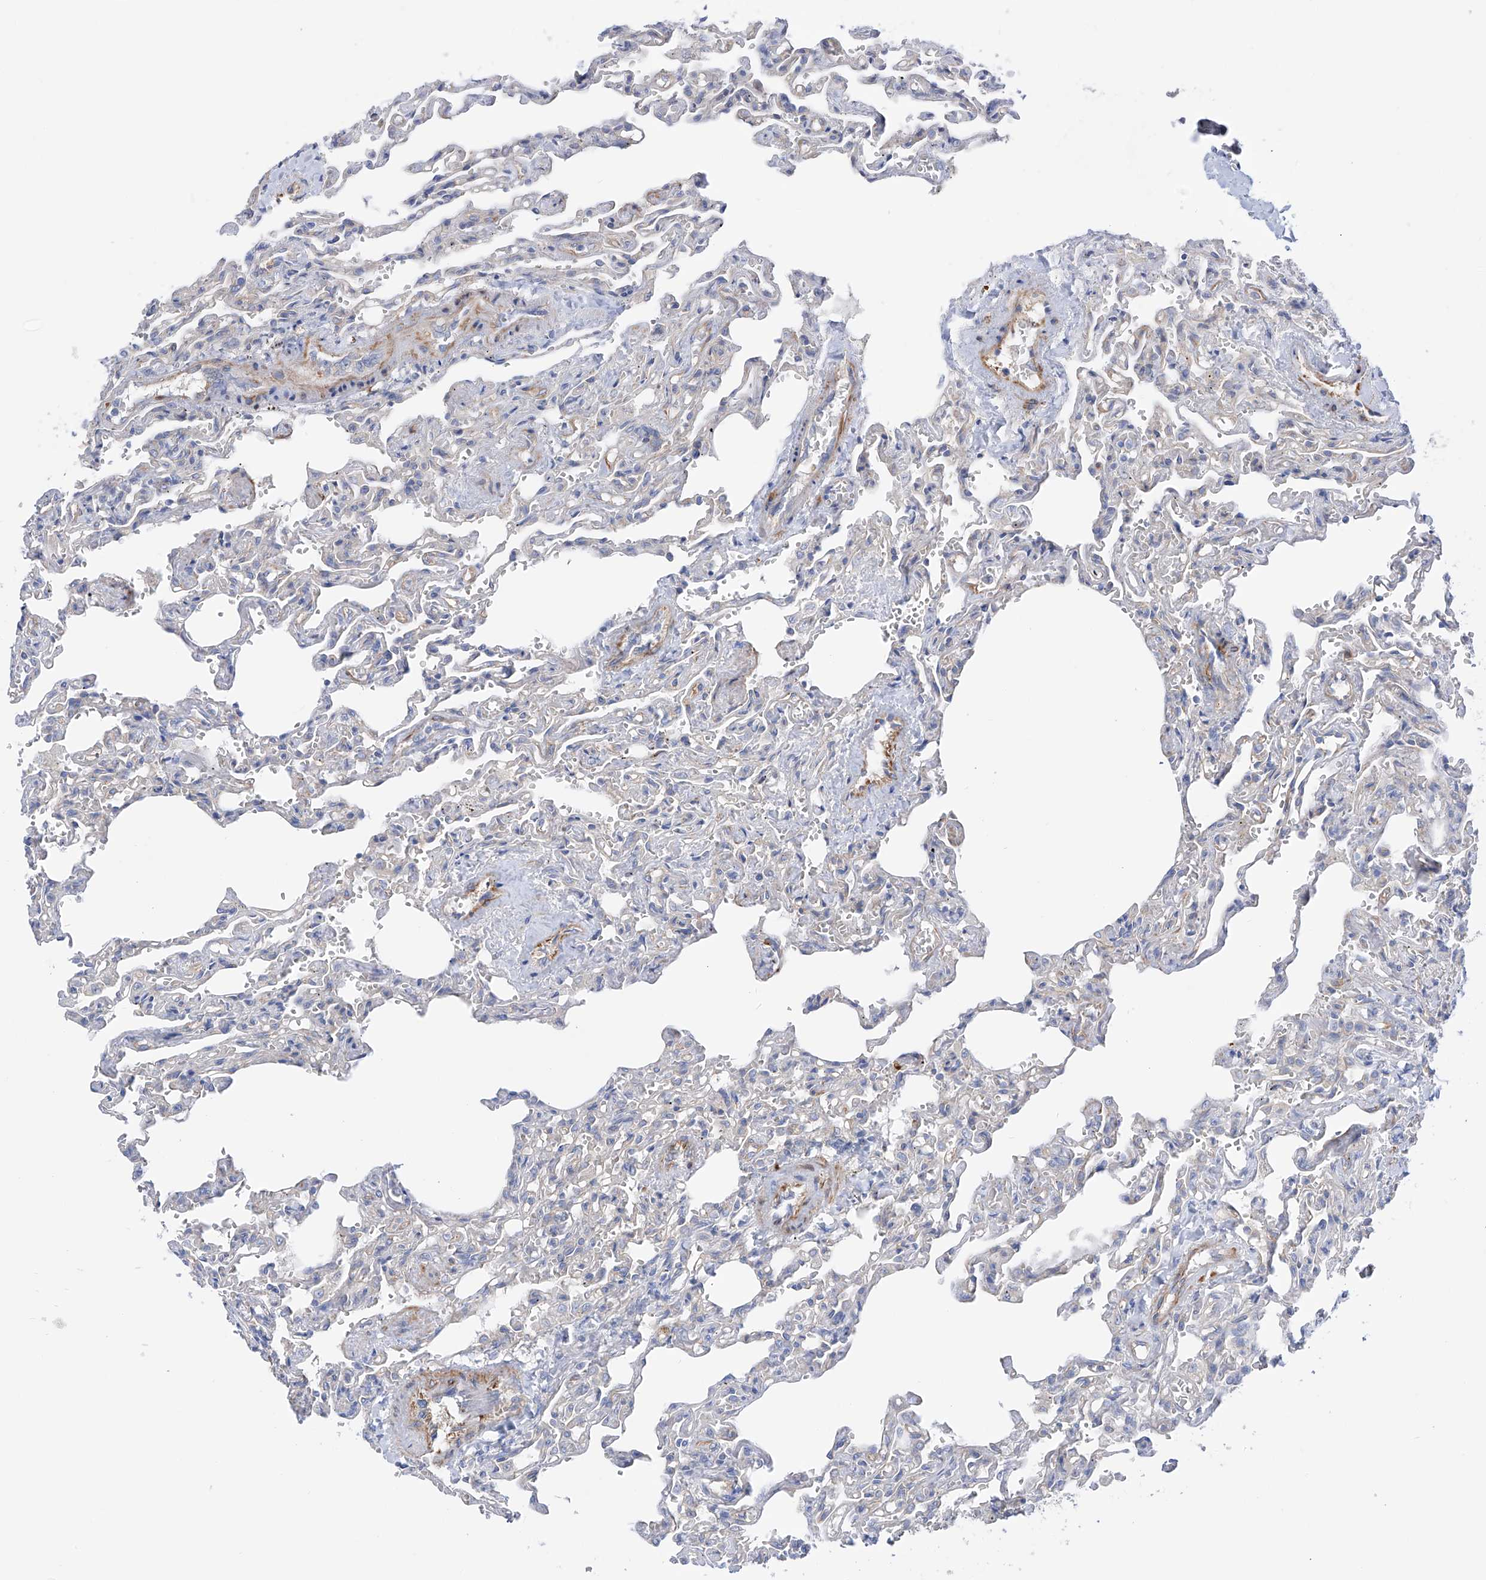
{"staining": {"intensity": "negative", "quantity": "none", "location": "none"}, "tissue": "lung", "cell_type": "Alveolar cells", "image_type": "normal", "snomed": [{"axis": "morphology", "description": "Normal tissue, NOS"}, {"axis": "topography", "description": "Lung"}], "caption": "Lung stained for a protein using immunohistochemistry (IHC) demonstrates no staining alveolar cells.", "gene": "LCA5", "patient": {"sex": "male", "age": 21}}